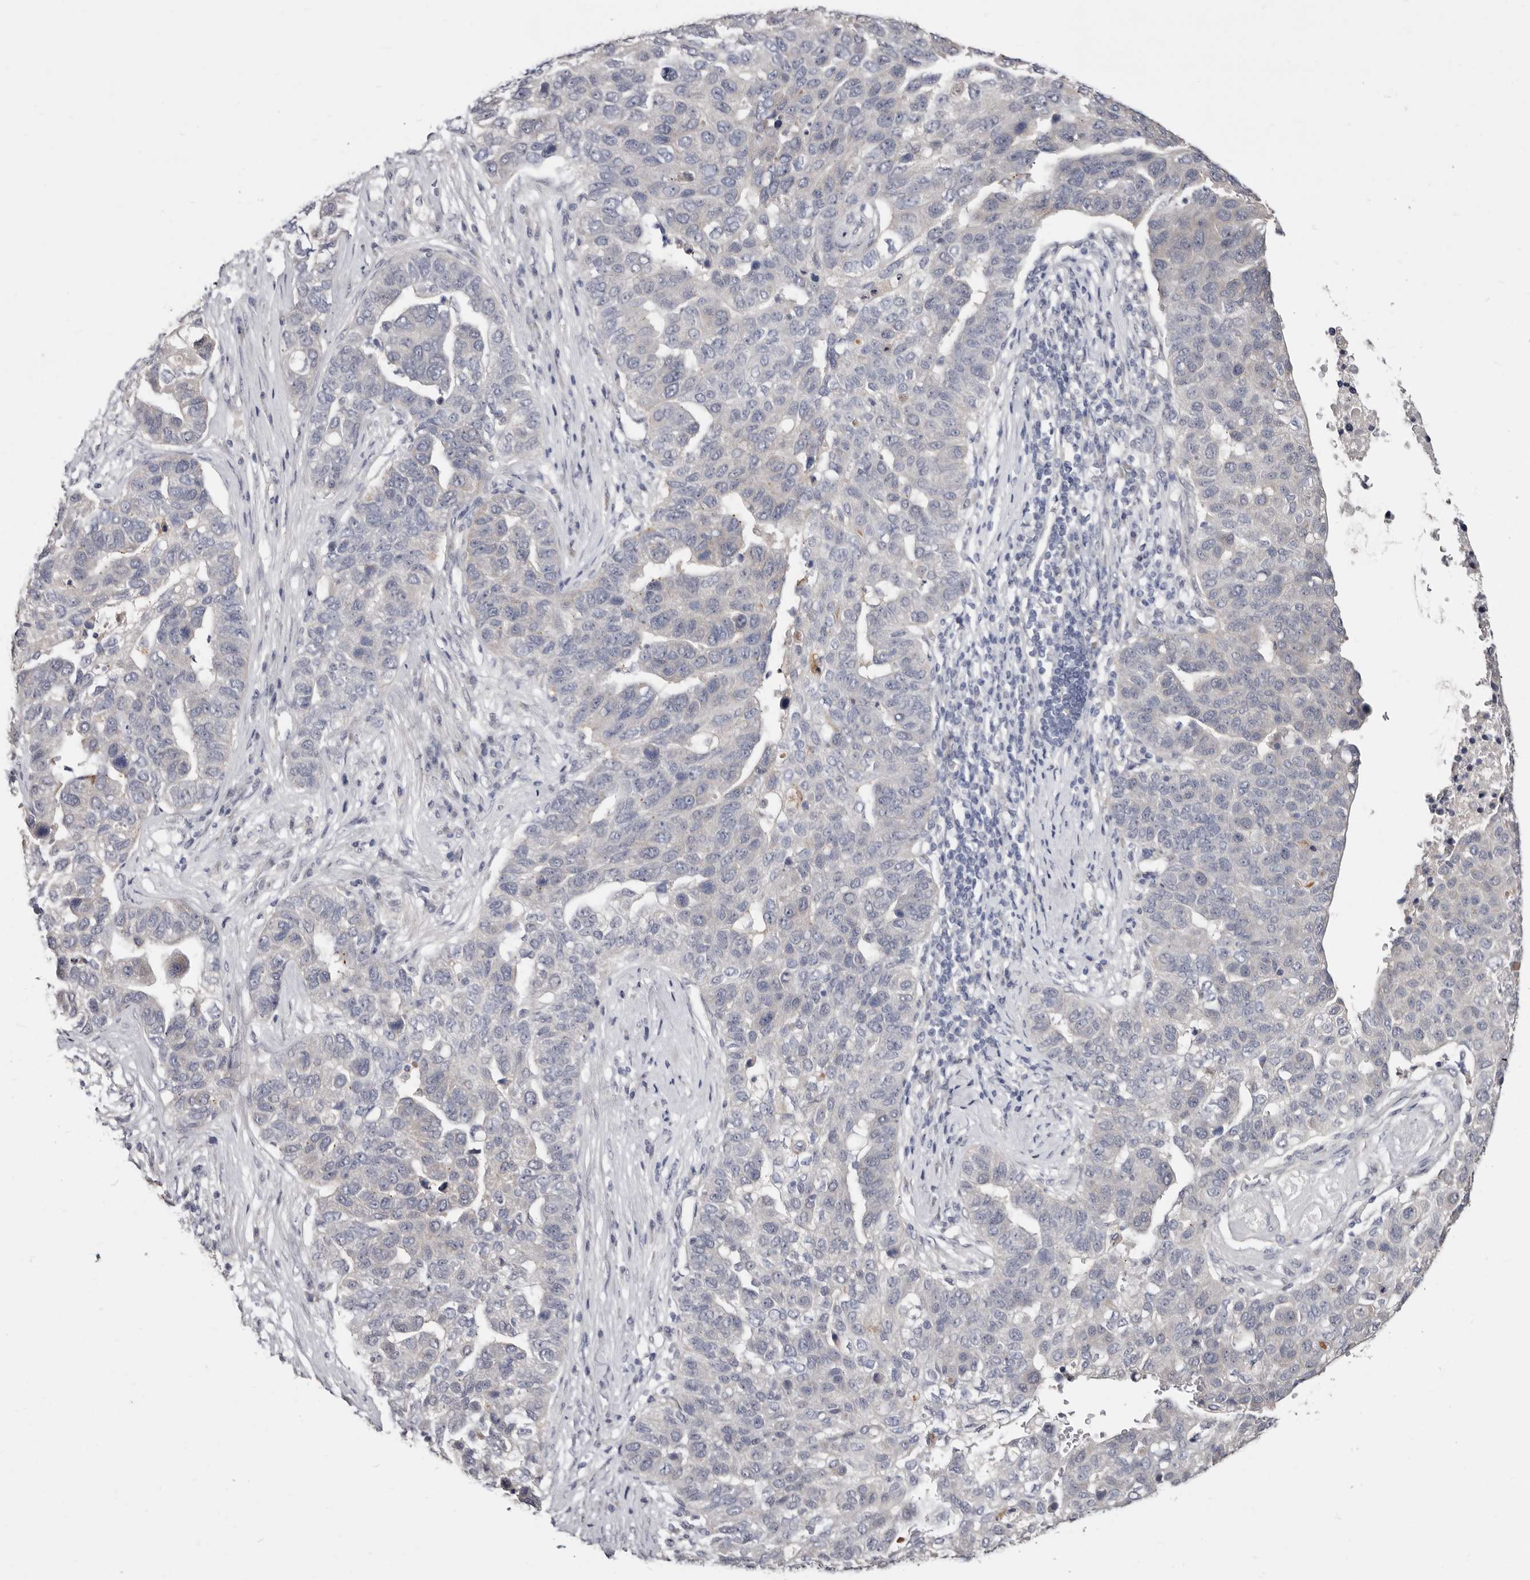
{"staining": {"intensity": "negative", "quantity": "none", "location": "none"}, "tissue": "pancreatic cancer", "cell_type": "Tumor cells", "image_type": "cancer", "snomed": [{"axis": "morphology", "description": "Adenocarcinoma, NOS"}, {"axis": "topography", "description": "Pancreas"}], "caption": "Immunohistochemistry (IHC) histopathology image of neoplastic tissue: pancreatic cancer (adenocarcinoma) stained with DAB (3,3'-diaminobenzidine) shows no significant protein staining in tumor cells.", "gene": "KLHL4", "patient": {"sex": "female", "age": 61}}